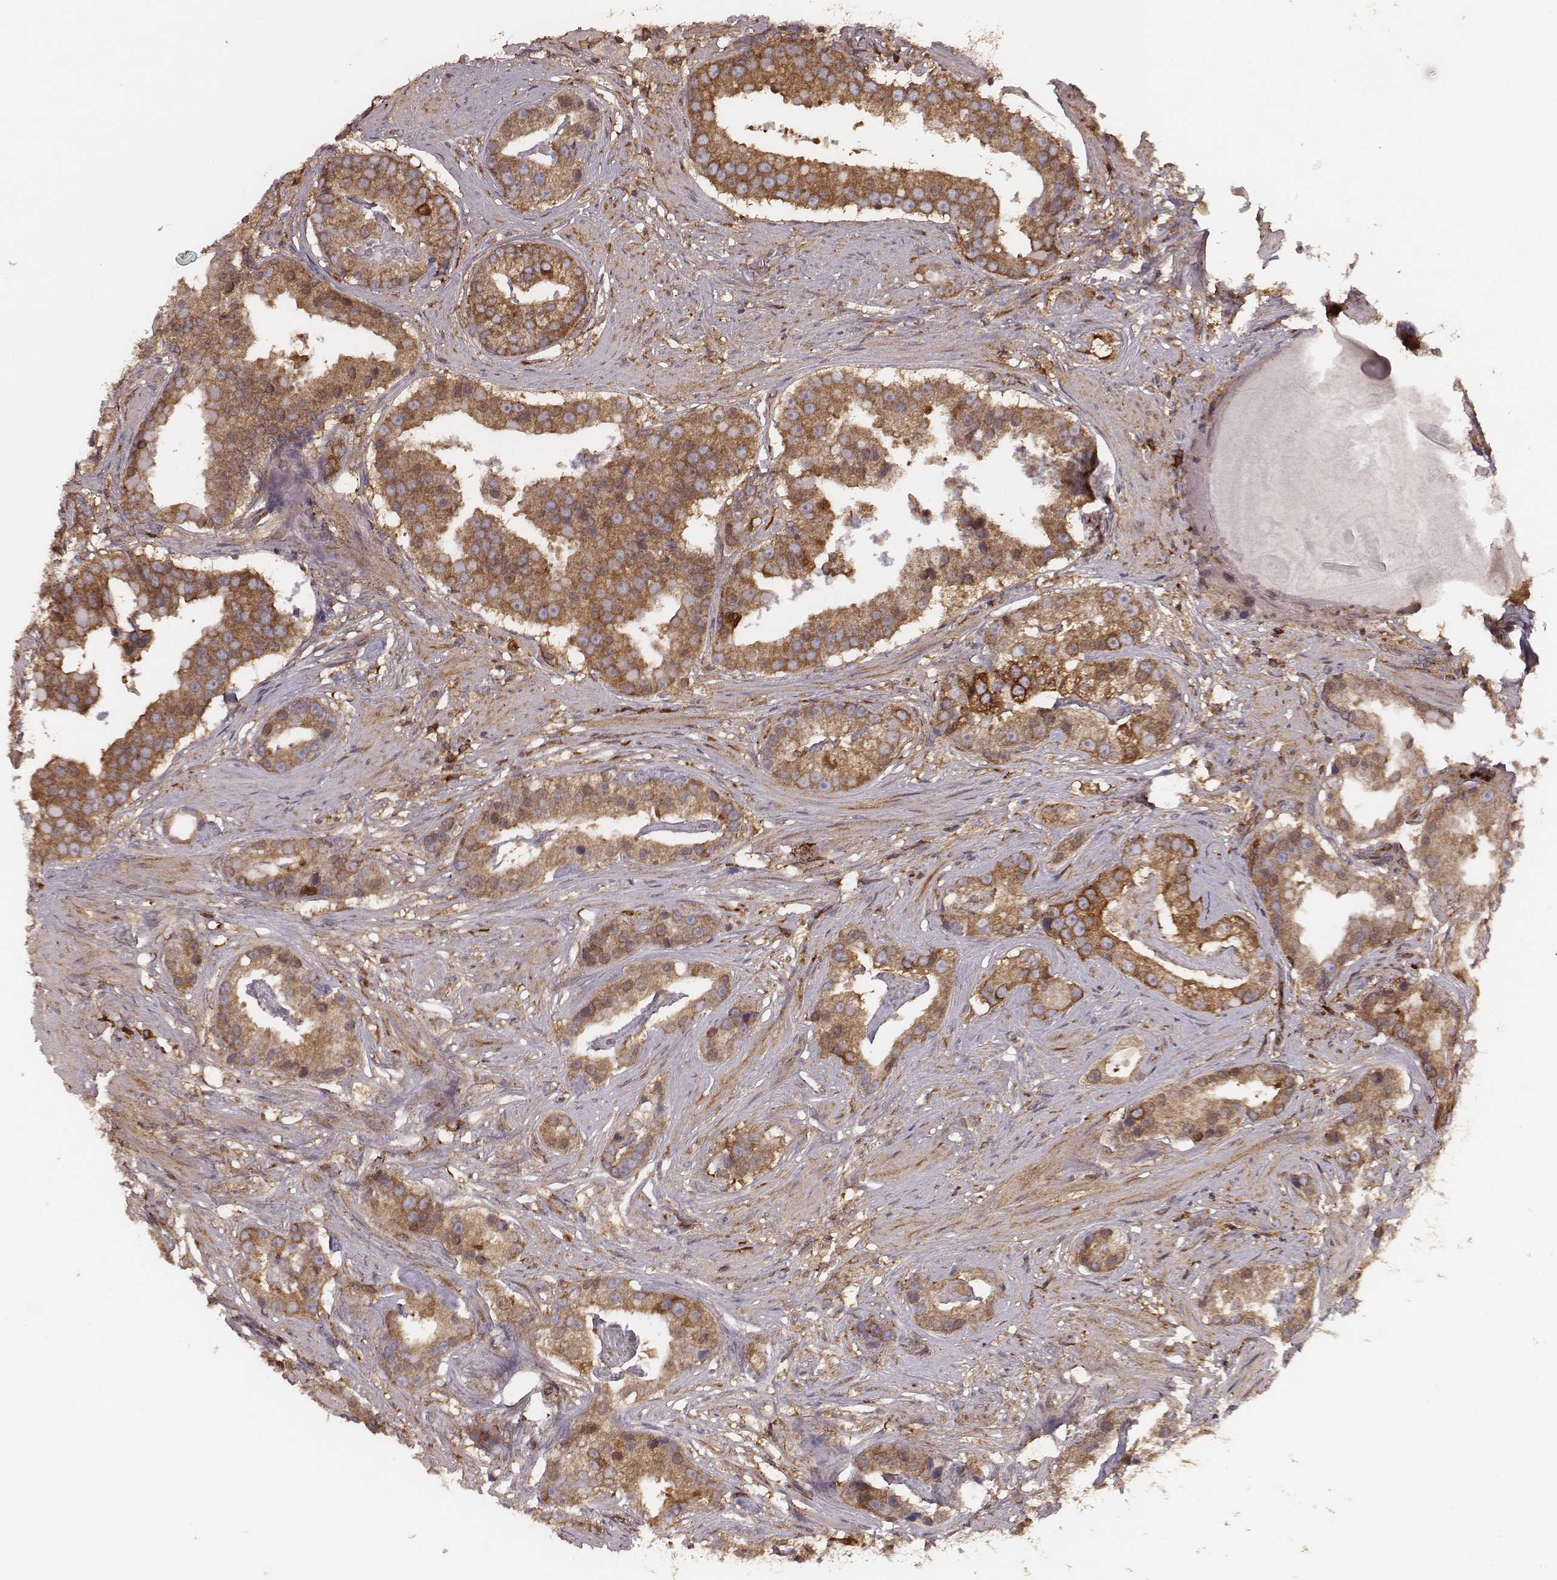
{"staining": {"intensity": "strong", "quantity": ">75%", "location": "cytoplasmic/membranous"}, "tissue": "prostate cancer", "cell_type": "Tumor cells", "image_type": "cancer", "snomed": [{"axis": "morphology", "description": "Adenocarcinoma, NOS"}, {"axis": "topography", "description": "Prostate and seminal vesicle, NOS"}, {"axis": "topography", "description": "Prostate"}], "caption": "Prostate cancer stained with DAB (3,3'-diaminobenzidine) immunohistochemistry (IHC) demonstrates high levels of strong cytoplasmic/membranous staining in about >75% of tumor cells.", "gene": "CARS1", "patient": {"sex": "male", "age": 44}}